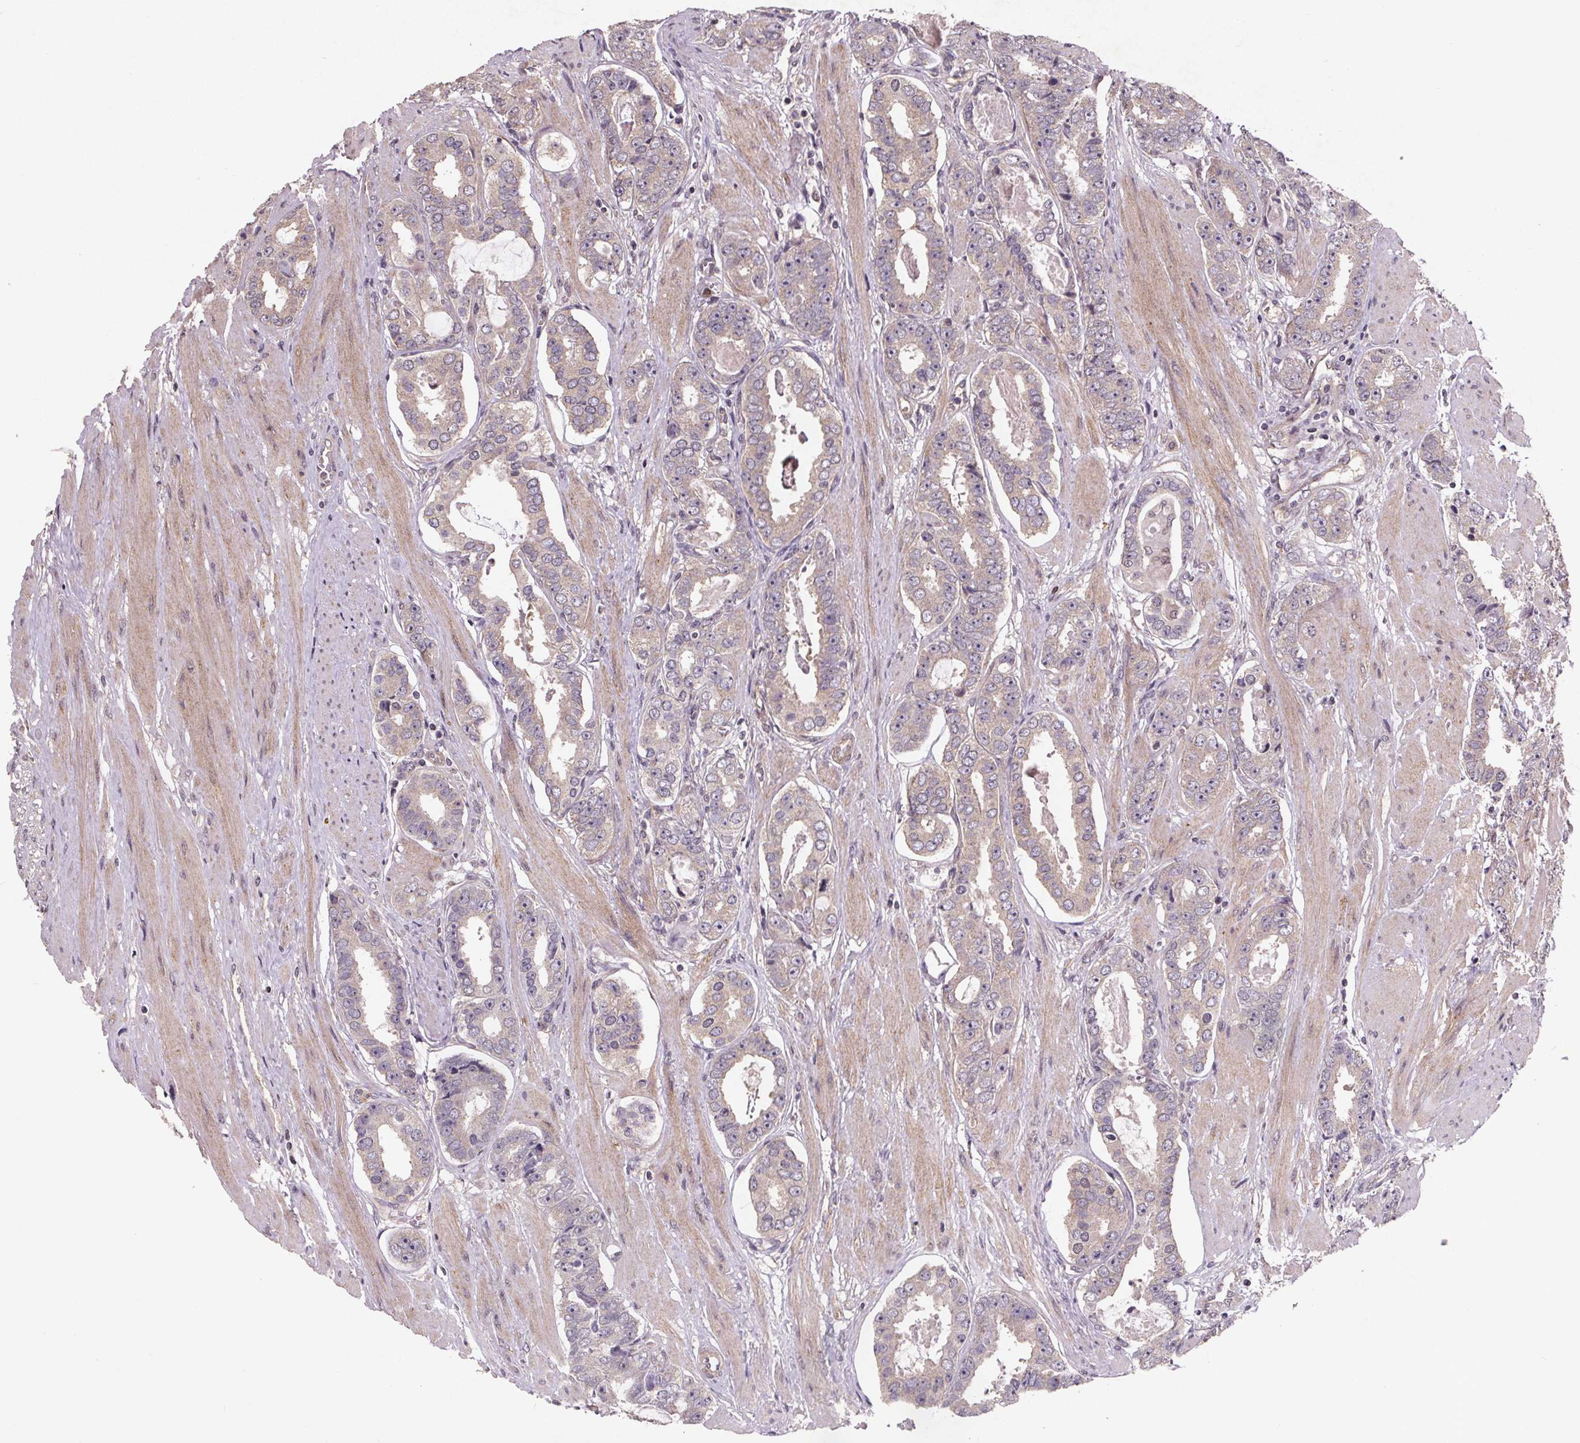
{"staining": {"intensity": "weak", "quantity": "25%-75%", "location": "cytoplasmic/membranous"}, "tissue": "prostate cancer", "cell_type": "Tumor cells", "image_type": "cancer", "snomed": [{"axis": "morphology", "description": "Adenocarcinoma, High grade"}, {"axis": "topography", "description": "Prostate"}], "caption": "This histopathology image displays adenocarcinoma (high-grade) (prostate) stained with immunohistochemistry (IHC) to label a protein in brown. The cytoplasmic/membranous of tumor cells show weak positivity for the protein. Nuclei are counter-stained blue.", "gene": "STRN3", "patient": {"sex": "male", "age": 63}}